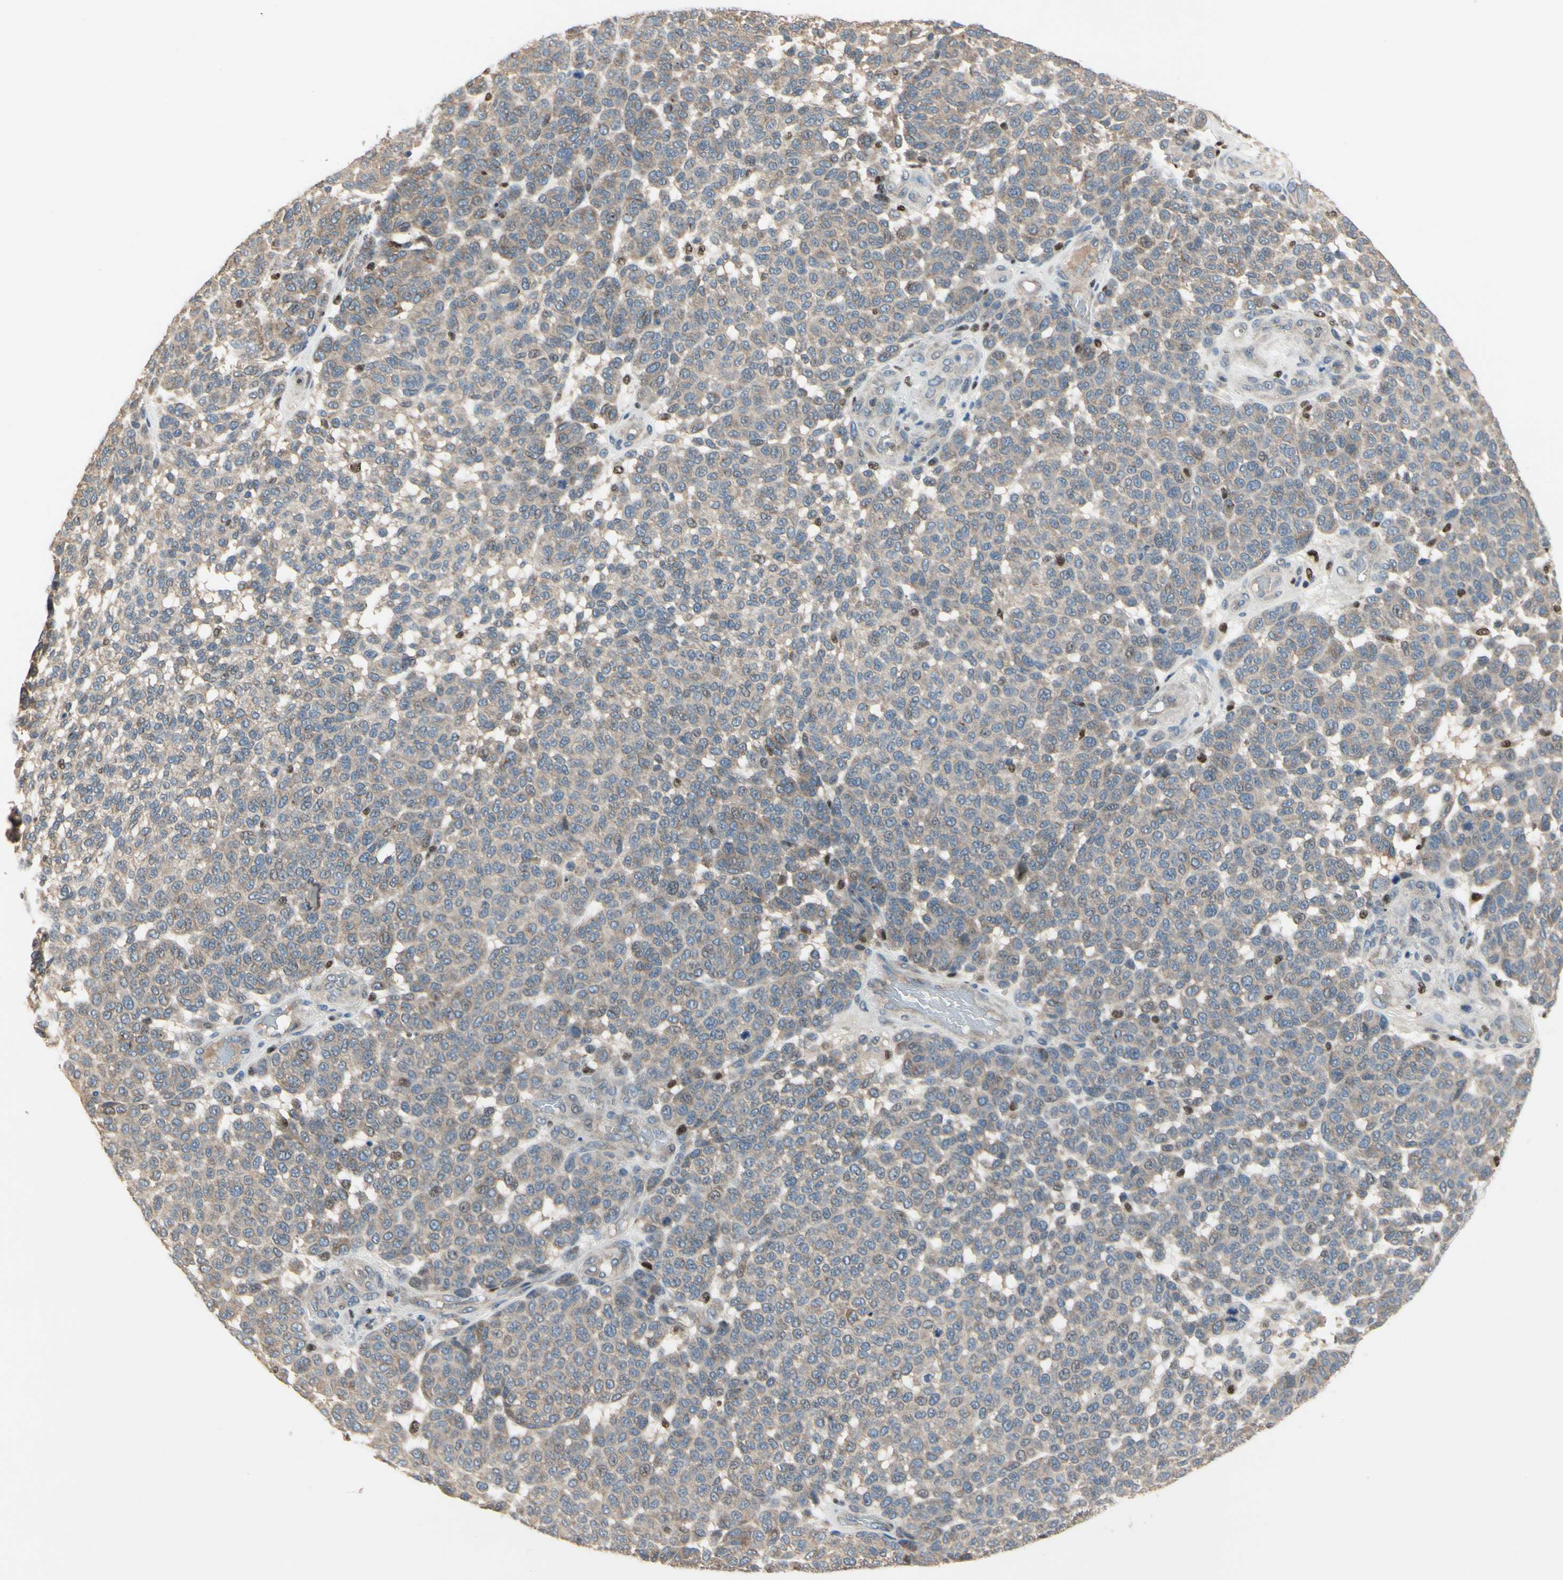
{"staining": {"intensity": "negative", "quantity": "none", "location": "none"}, "tissue": "melanoma", "cell_type": "Tumor cells", "image_type": "cancer", "snomed": [{"axis": "morphology", "description": "Malignant melanoma, NOS"}, {"axis": "topography", "description": "Skin"}], "caption": "A high-resolution micrograph shows IHC staining of malignant melanoma, which displays no significant positivity in tumor cells.", "gene": "CGREF1", "patient": {"sex": "male", "age": 59}}